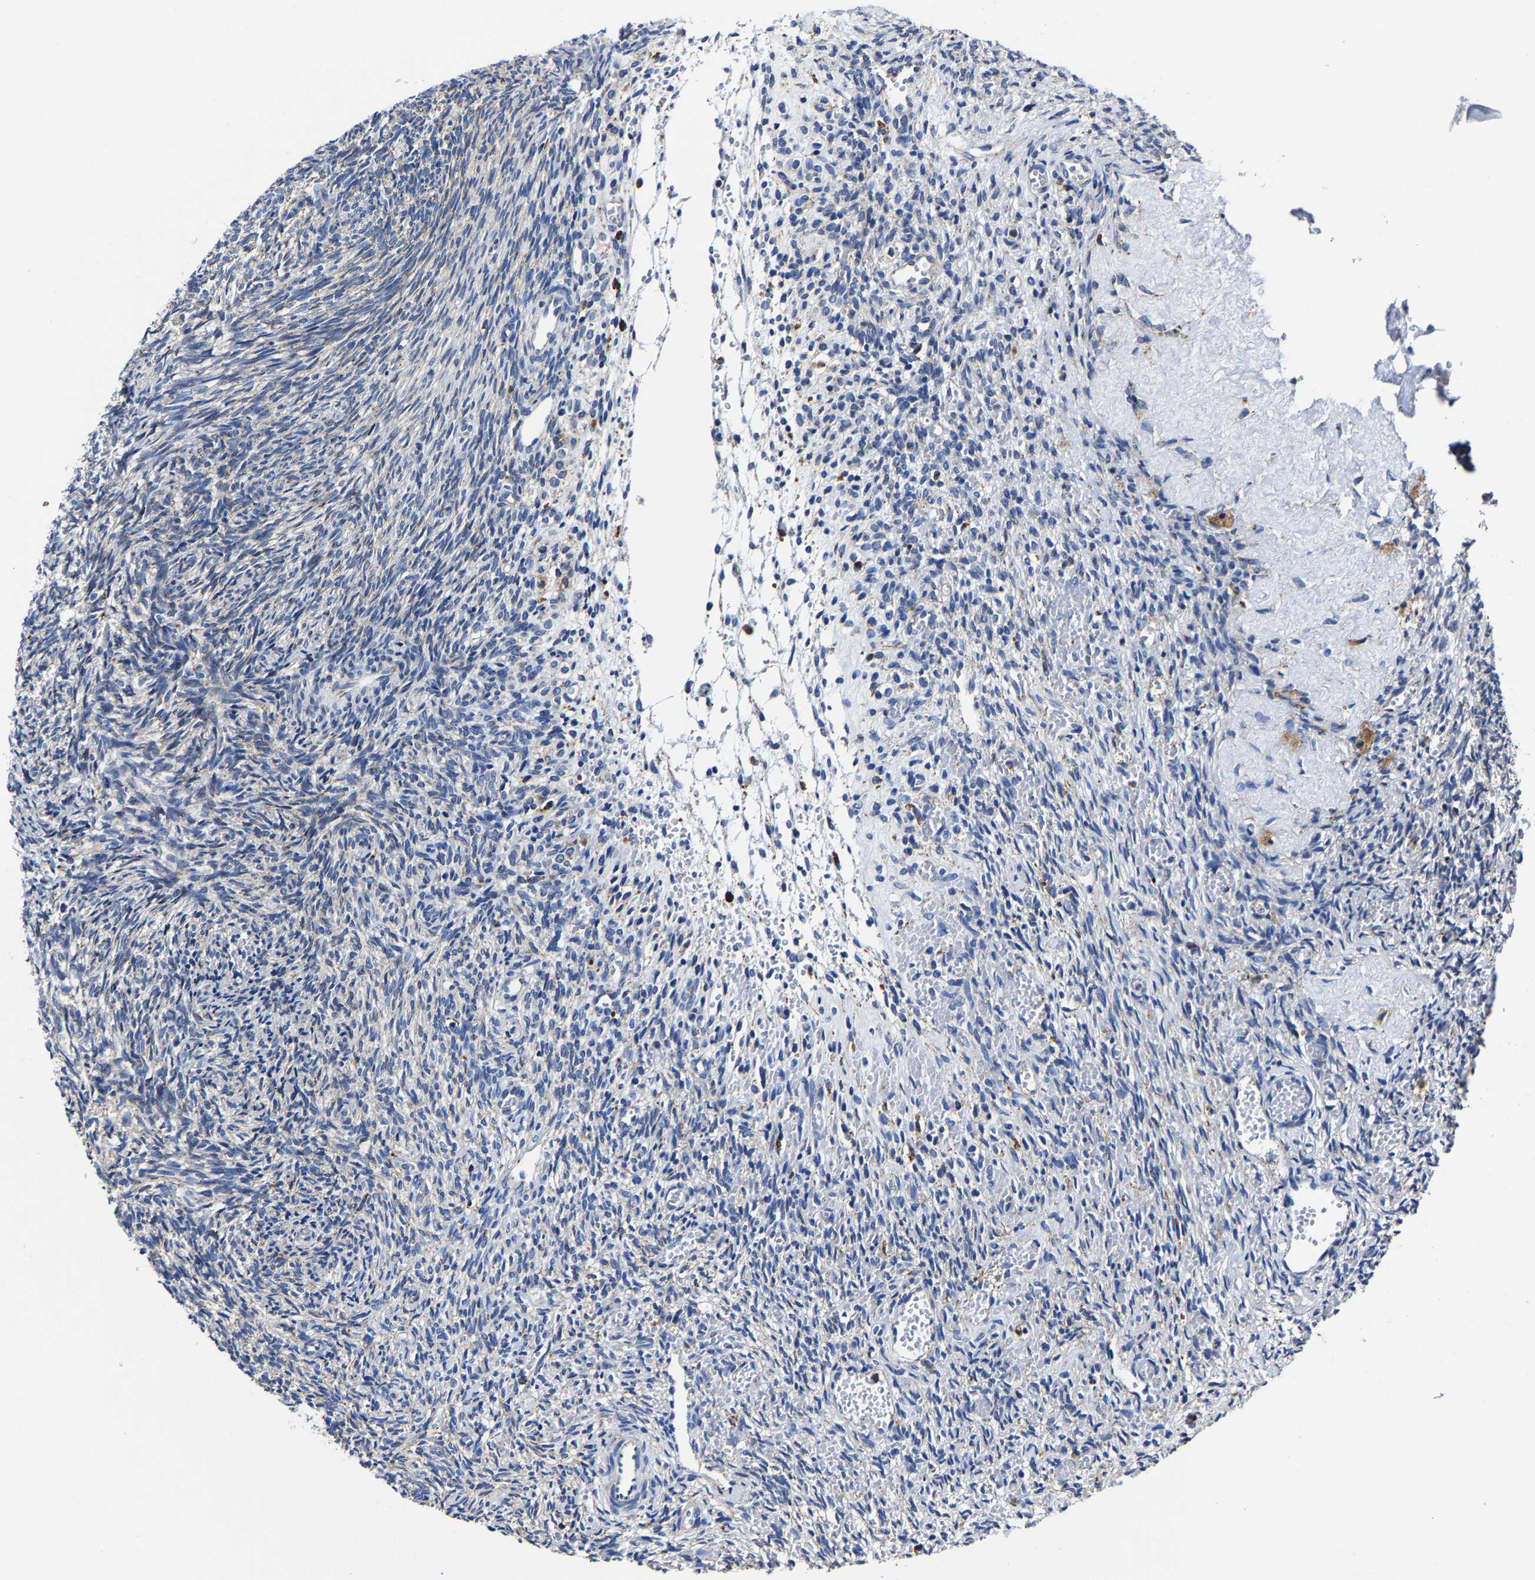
{"staining": {"intensity": "negative", "quantity": "none", "location": "none"}, "tissue": "ovary", "cell_type": "Ovarian stroma cells", "image_type": "normal", "snomed": [{"axis": "morphology", "description": "Normal tissue, NOS"}, {"axis": "topography", "description": "Ovary"}], "caption": "Ovarian stroma cells show no significant expression in normal ovary. The staining was performed using DAB (3,3'-diaminobenzidine) to visualize the protein expression in brown, while the nuclei were stained in blue with hematoxylin (Magnification: 20x).", "gene": "LAMTOR4", "patient": {"sex": "female", "age": 41}}